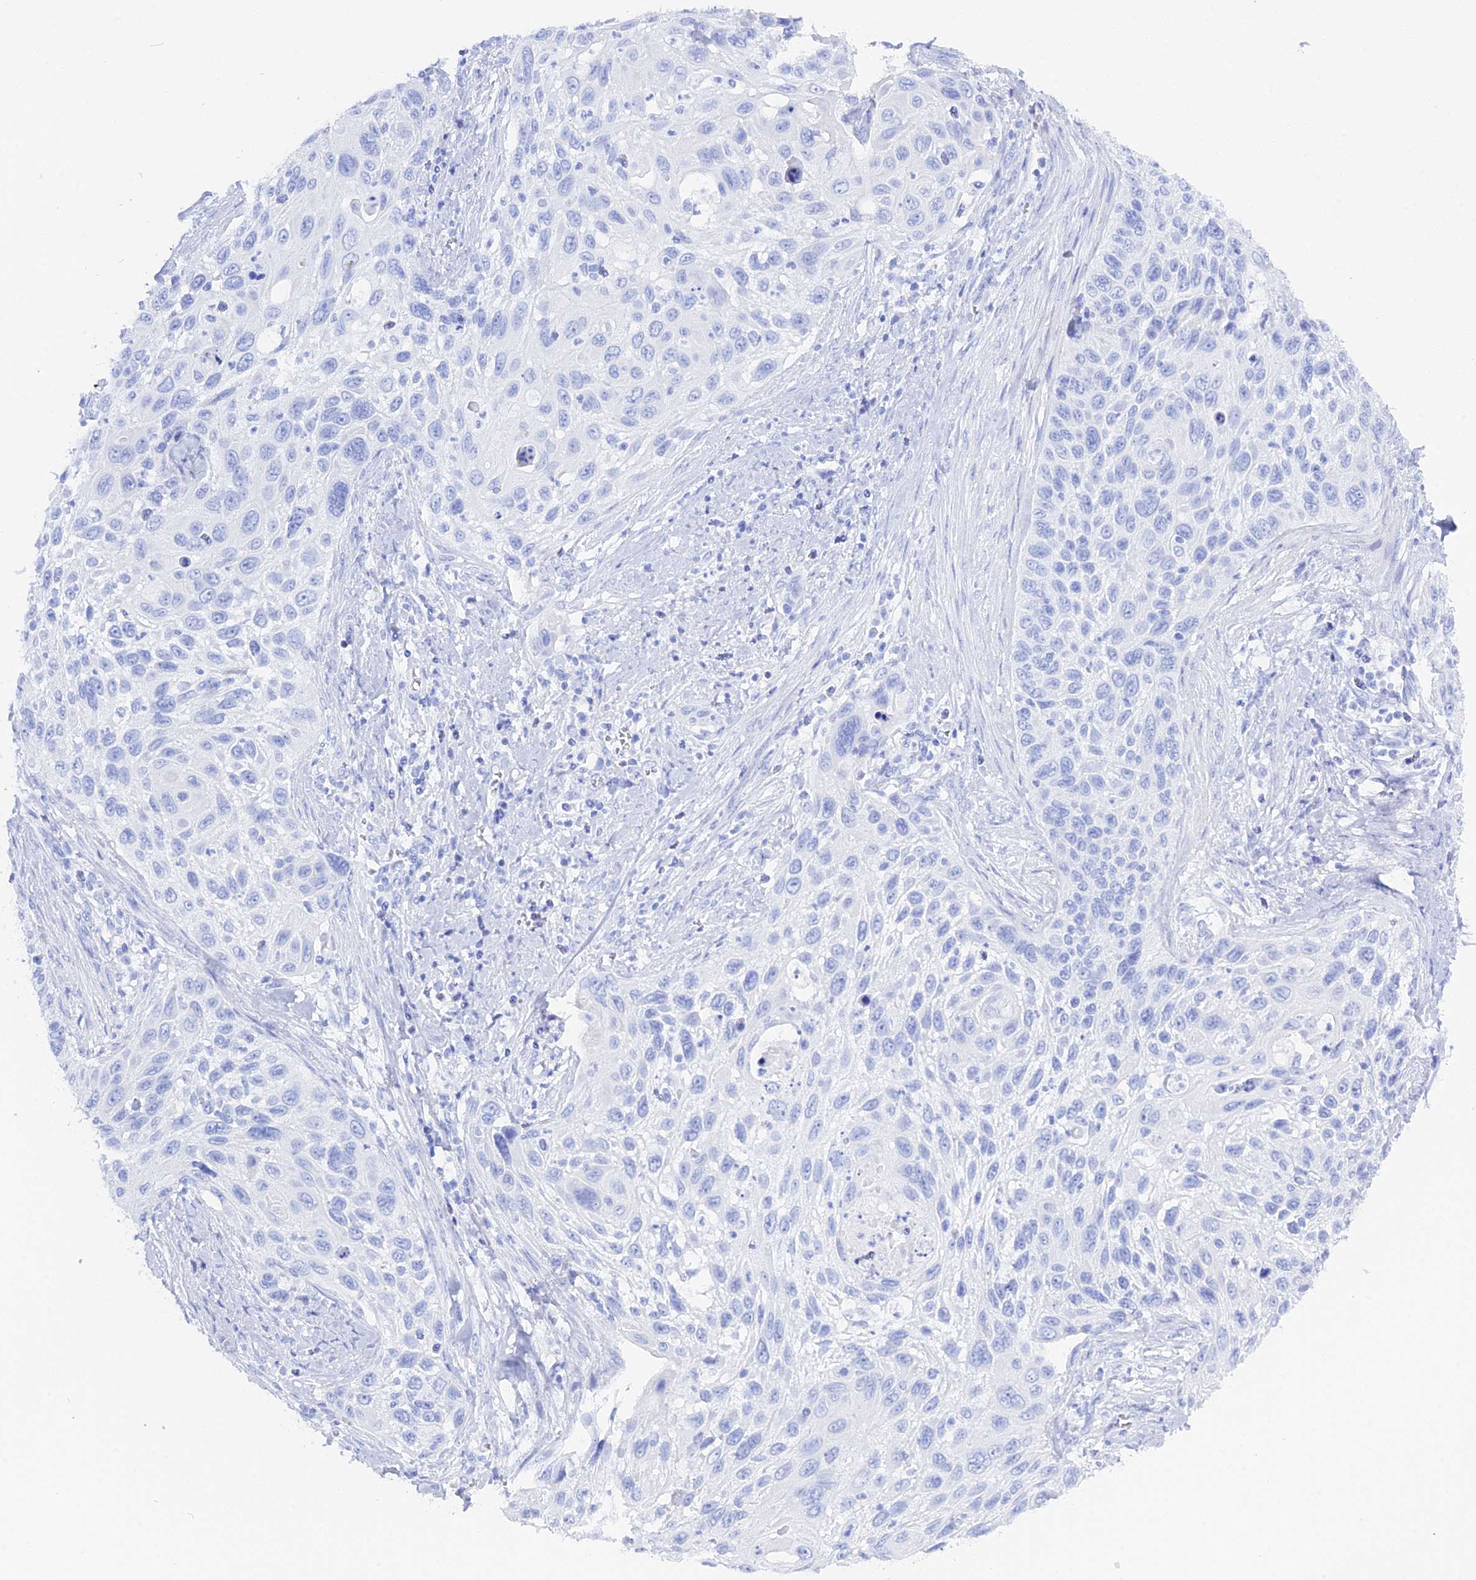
{"staining": {"intensity": "negative", "quantity": "none", "location": "none"}, "tissue": "cervical cancer", "cell_type": "Tumor cells", "image_type": "cancer", "snomed": [{"axis": "morphology", "description": "Squamous cell carcinoma, NOS"}, {"axis": "topography", "description": "Cervix"}], "caption": "DAB (3,3'-diaminobenzidine) immunohistochemical staining of squamous cell carcinoma (cervical) reveals no significant staining in tumor cells.", "gene": "ADGRA1", "patient": {"sex": "female", "age": 70}}